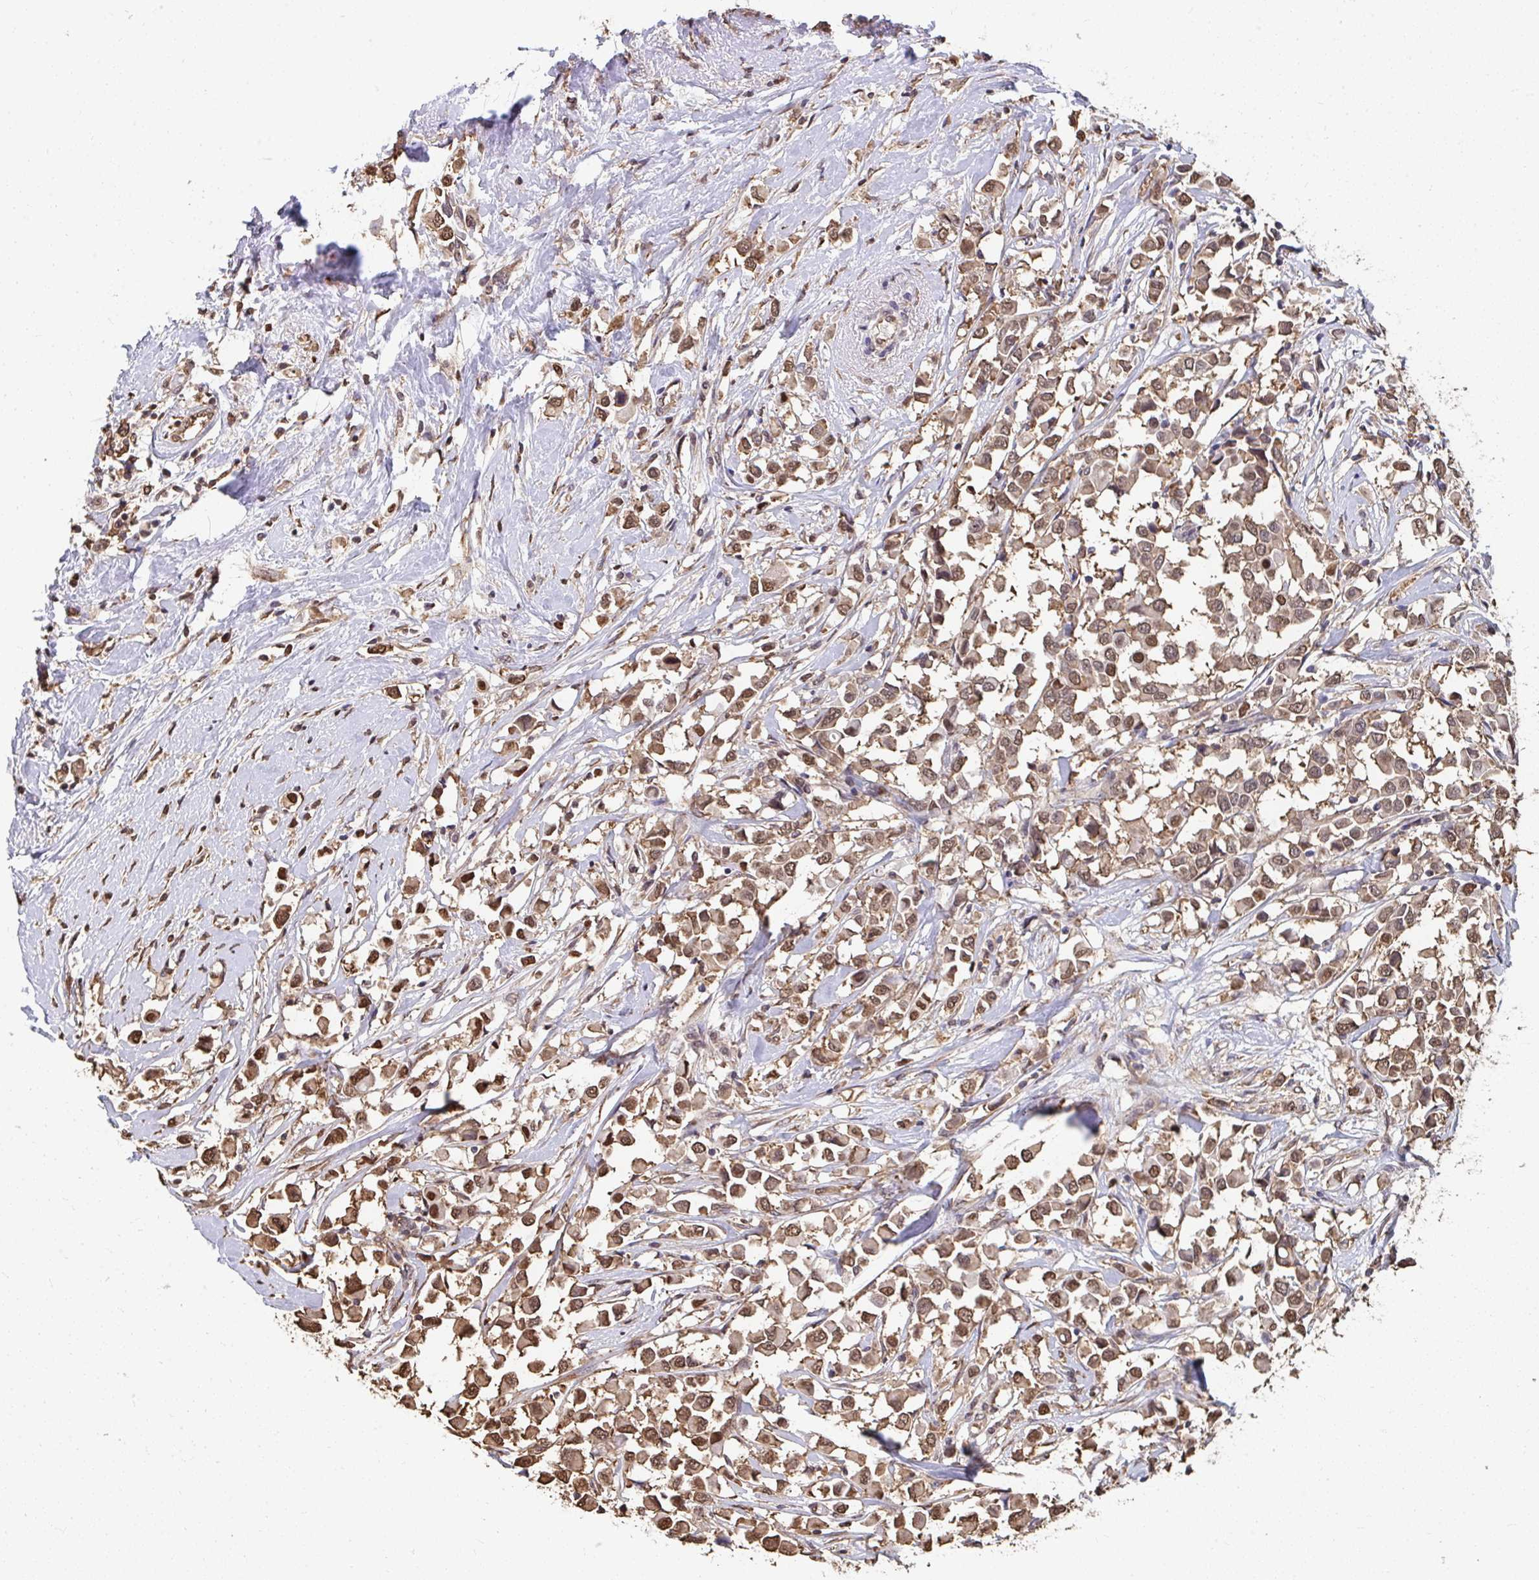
{"staining": {"intensity": "strong", "quantity": ">75%", "location": "cytoplasmic/membranous,nuclear"}, "tissue": "breast cancer", "cell_type": "Tumor cells", "image_type": "cancer", "snomed": [{"axis": "morphology", "description": "Duct carcinoma"}, {"axis": "topography", "description": "Breast"}], "caption": "Immunohistochemical staining of breast infiltrating ductal carcinoma exhibits high levels of strong cytoplasmic/membranous and nuclear staining in about >75% of tumor cells.", "gene": "SYNCRIP", "patient": {"sex": "female", "age": 61}}